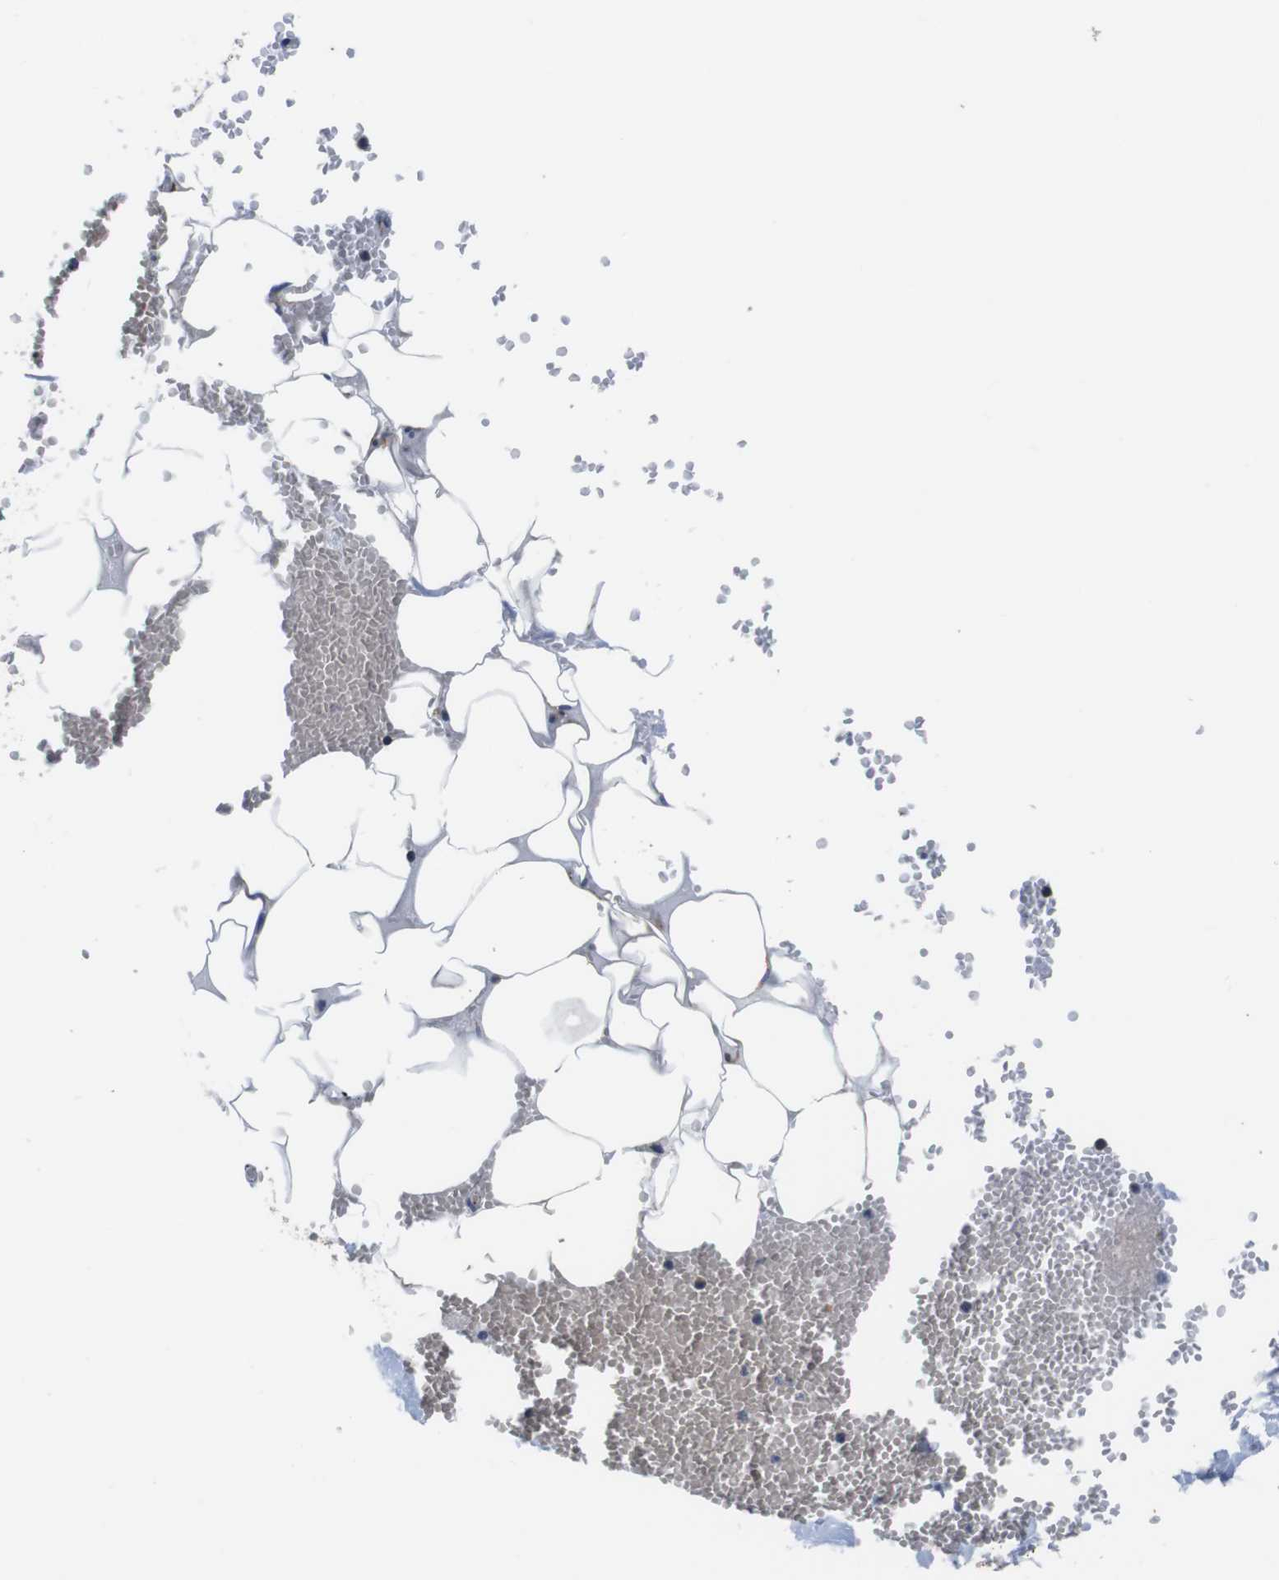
{"staining": {"intensity": "weak", "quantity": ">75%", "location": "cytoplasmic/membranous"}, "tissue": "adipose tissue", "cell_type": "Adipocytes", "image_type": "normal", "snomed": [{"axis": "morphology", "description": "Normal tissue, NOS"}, {"axis": "topography", "description": "Adipose tissue"}, {"axis": "topography", "description": "Peripheral nerve tissue"}], "caption": "Protein analysis of normal adipose tissue reveals weak cytoplasmic/membranous staining in about >75% of adipocytes. Immunohistochemistry (ihc) stains the protein in brown and the nuclei are stained blue.", "gene": "LRP4", "patient": {"sex": "male", "age": 52}}